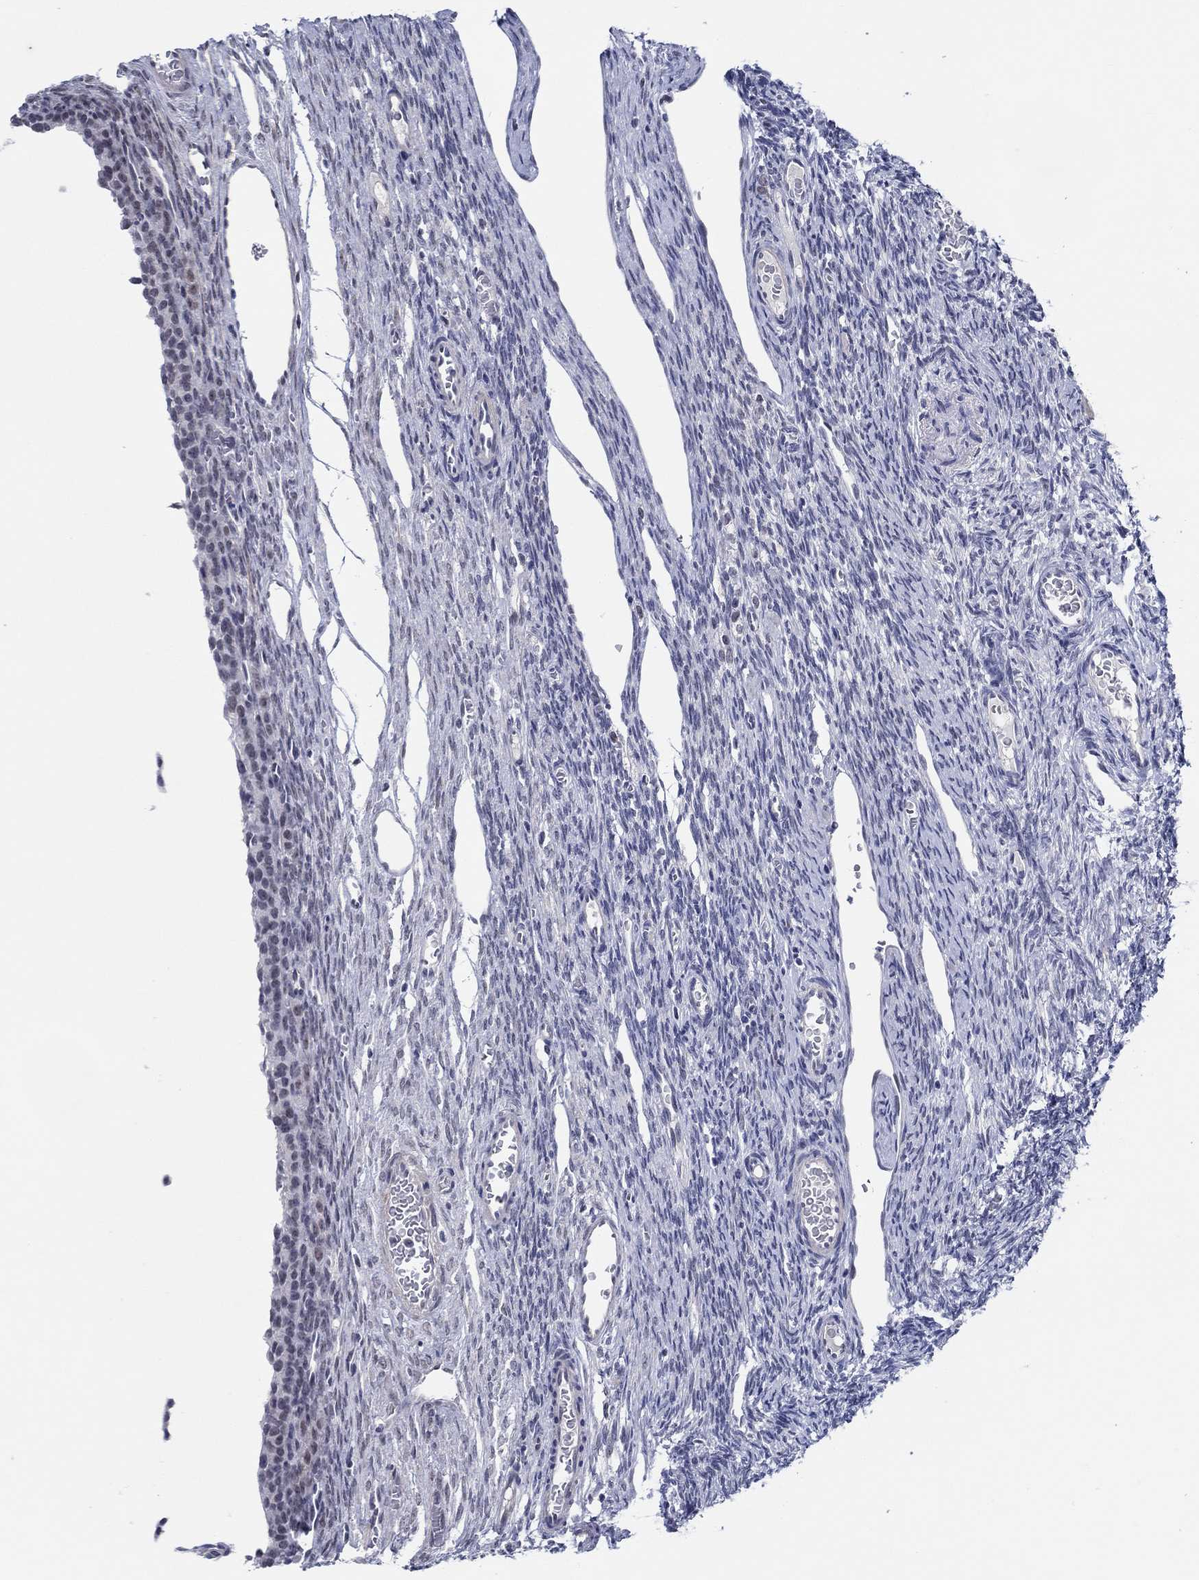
{"staining": {"intensity": "negative", "quantity": "none", "location": "none"}, "tissue": "ovary", "cell_type": "Follicle cells", "image_type": "normal", "snomed": [{"axis": "morphology", "description": "Normal tissue, NOS"}, {"axis": "topography", "description": "Ovary"}], "caption": "IHC image of unremarkable ovary: human ovary stained with DAB (3,3'-diaminobenzidine) exhibits no significant protein positivity in follicle cells.", "gene": "SLC34A1", "patient": {"sex": "female", "age": 27}}